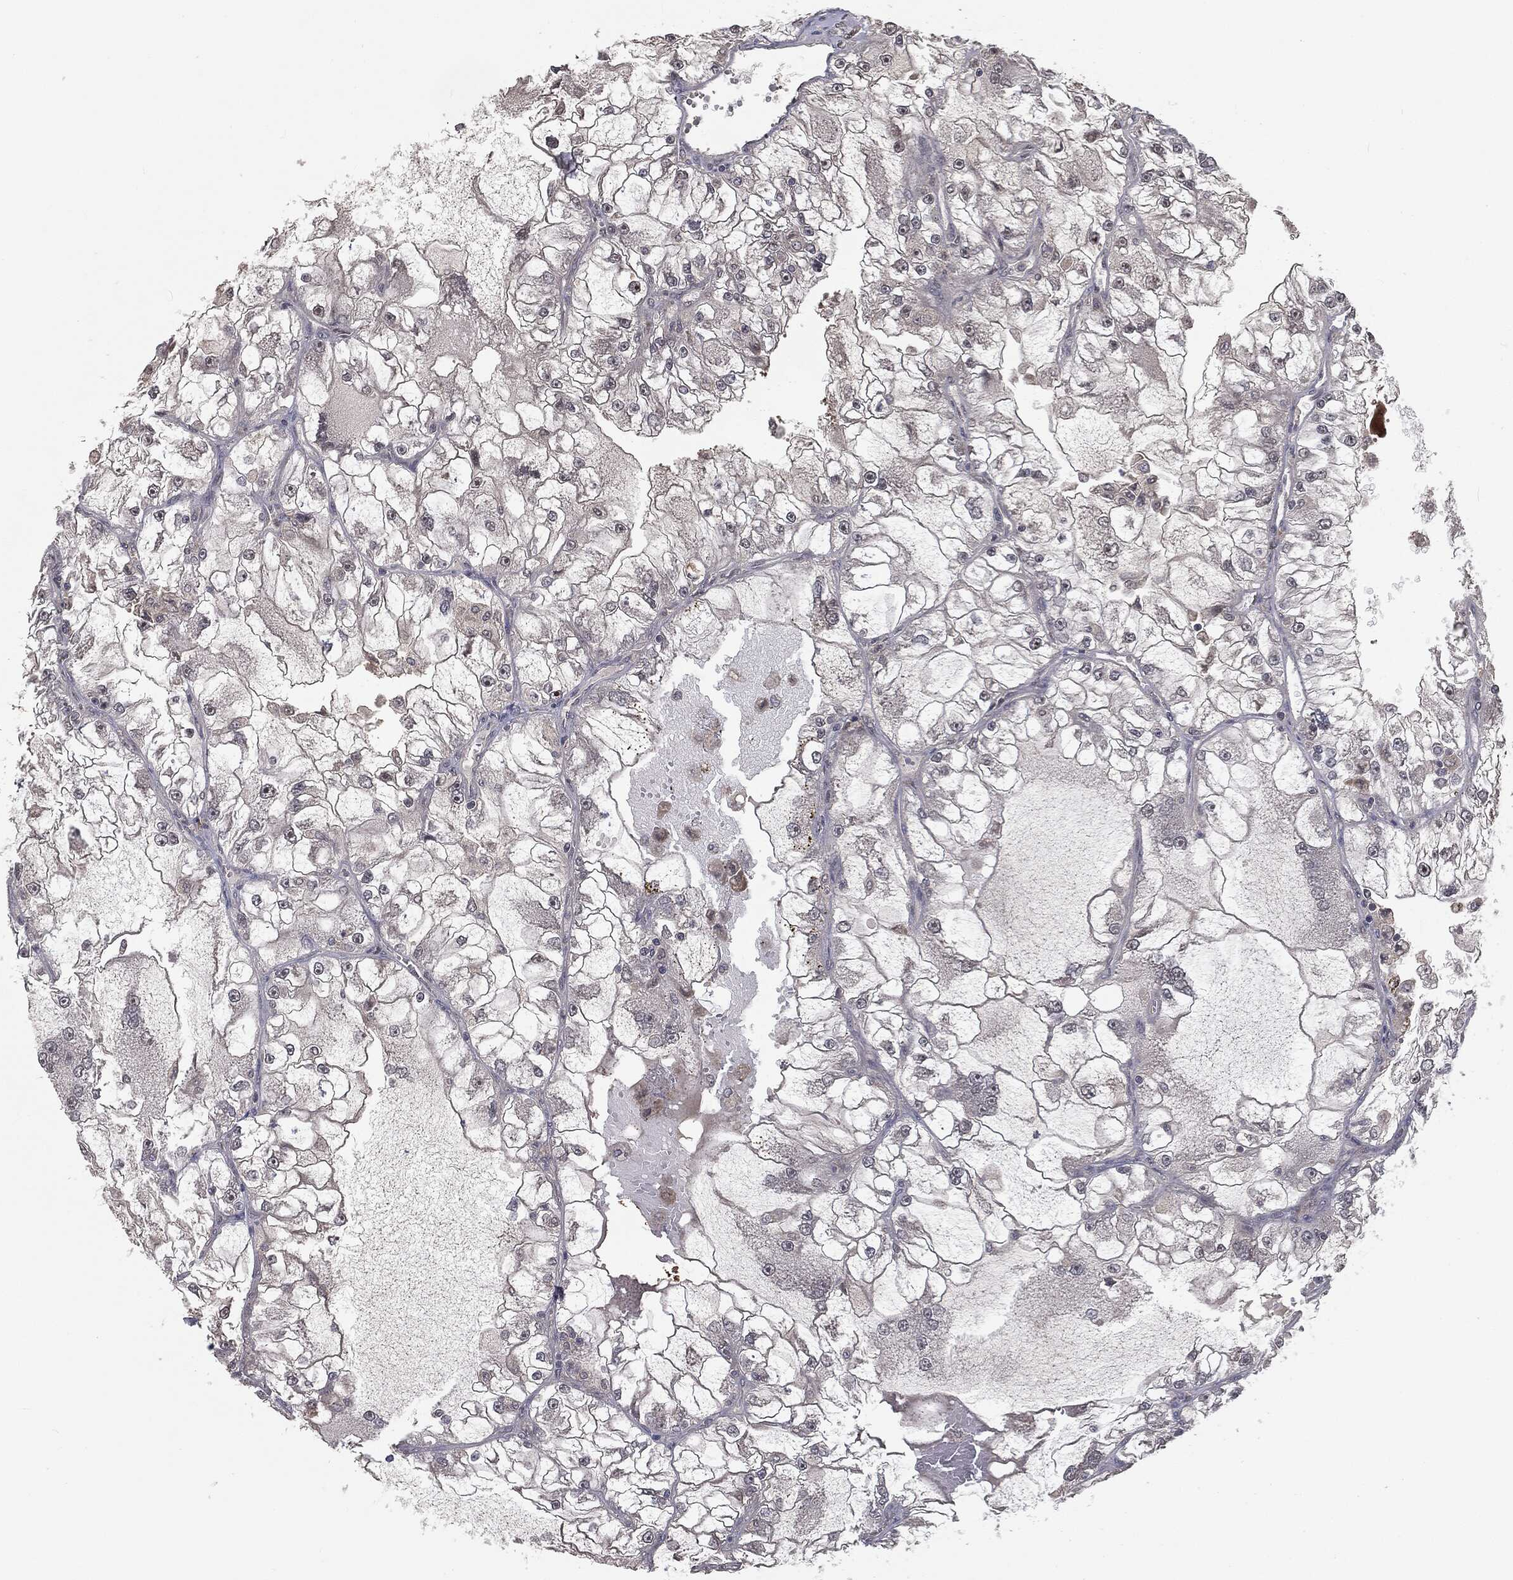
{"staining": {"intensity": "negative", "quantity": "none", "location": "none"}, "tissue": "renal cancer", "cell_type": "Tumor cells", "image_type": "cancer", "snomed": [{"axis": "morphology", "description": "Adenocarcinoma, NOS"}, {"axis": "topography", "description": "Kidney"}], "caption": "IHC image of neoplastic tissue: human renal adenocarcinoma stained with DAB displays no significant protein positivity in tumor cells.", "gene": "FBXO7", "patient": {"sex": "female", "age": 72}}